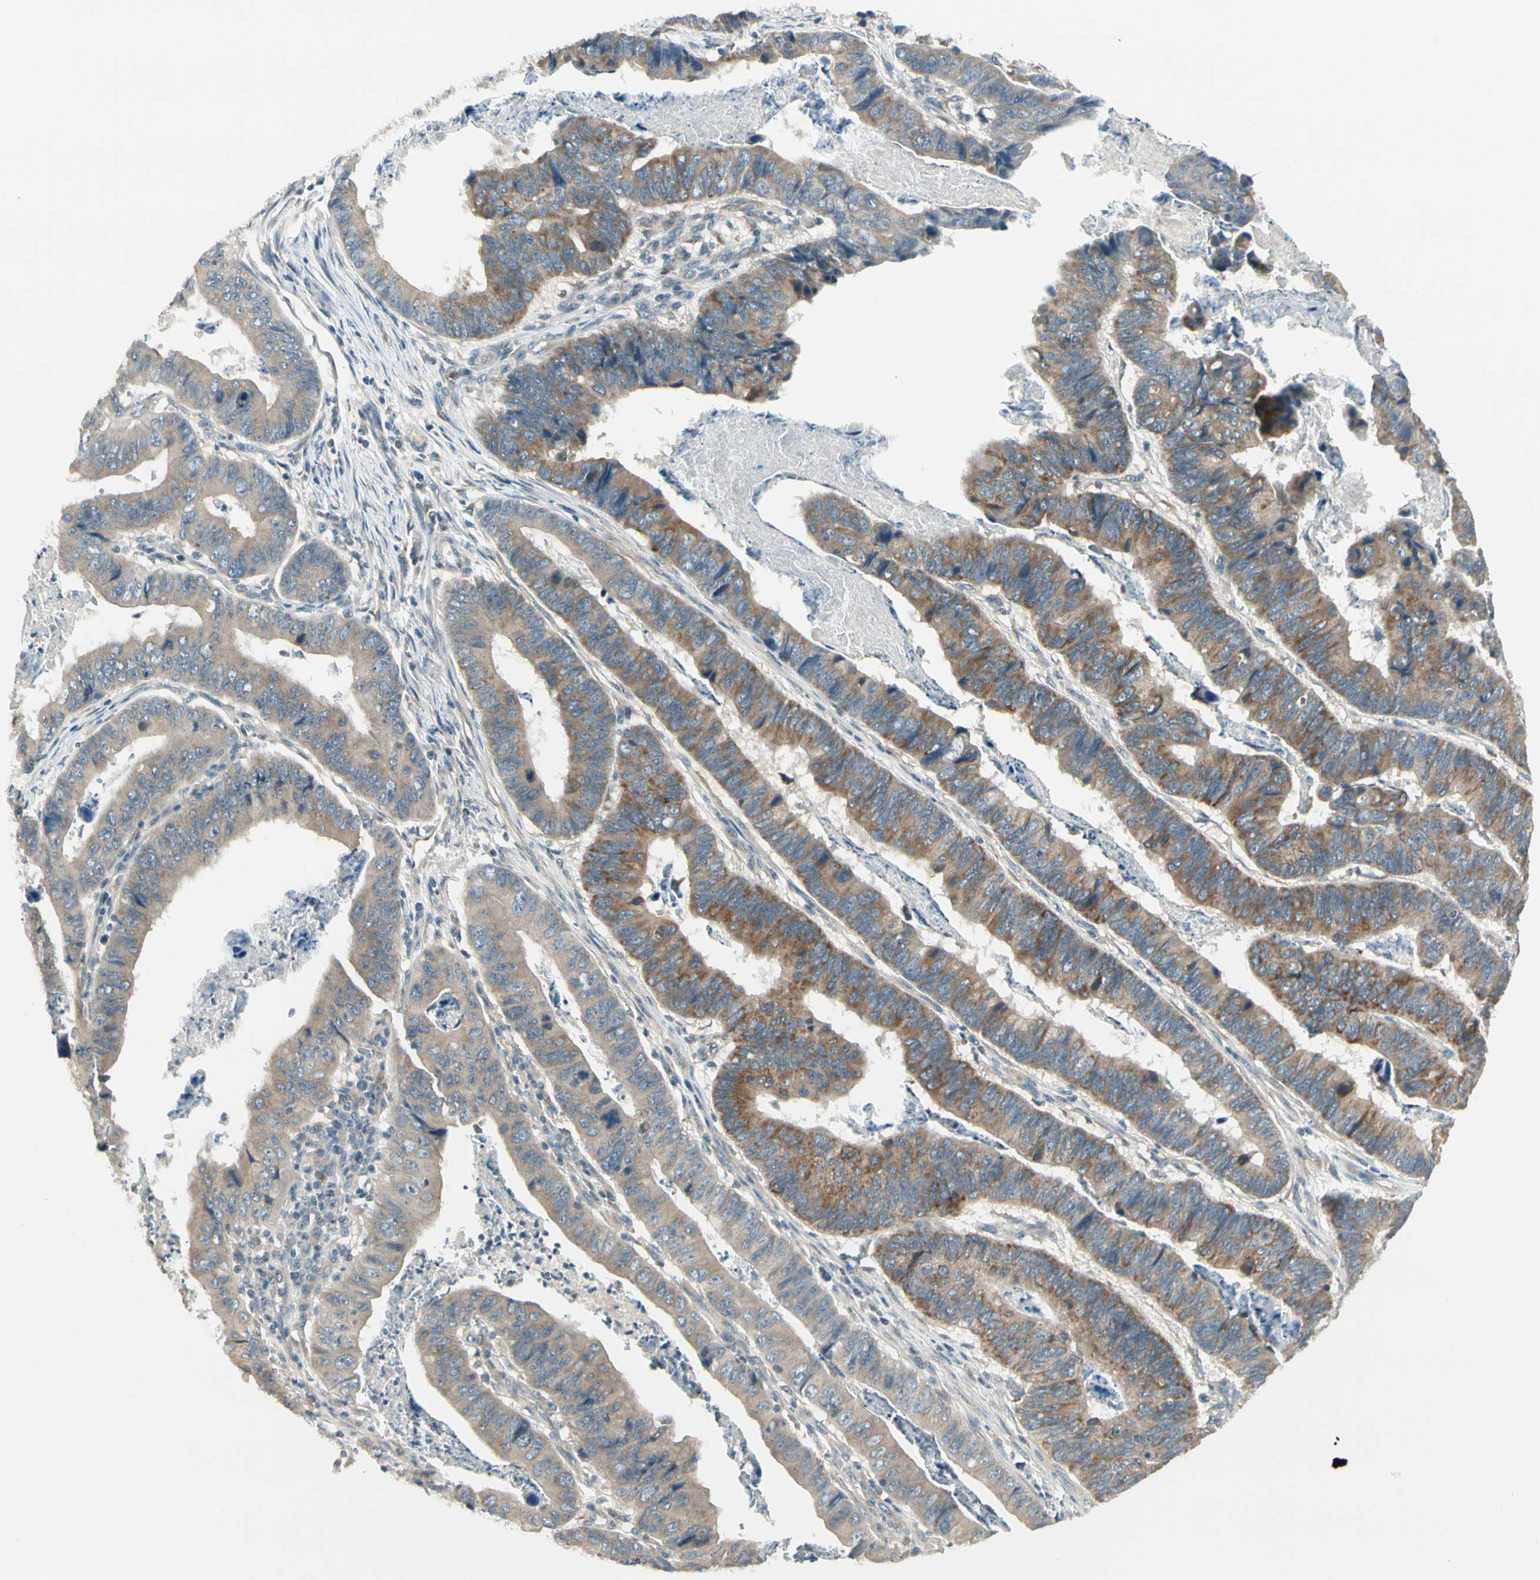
{"staining": {"intensity": "moderate", "quantity": ">75%", "location": "cytoplasmic/membranous"}, "tissue": "stomach cancer", "cell_type": "Tumor cells", "image_type": "cancer", "snomed": [{"axis": "morphology", "description": "Adenocarcinoma, NOS"}, {"axis": "topography", "description": "Stomach, lower"}], "caption": "Stomach adenocarcinoma stained for a protein (brown) demonstrates moderate cytoplasmic/membranous positive expression in approximately >75% of tumor cells.", "gene": "BNIP1", "patient": {"sex": "male", "age": 77}}